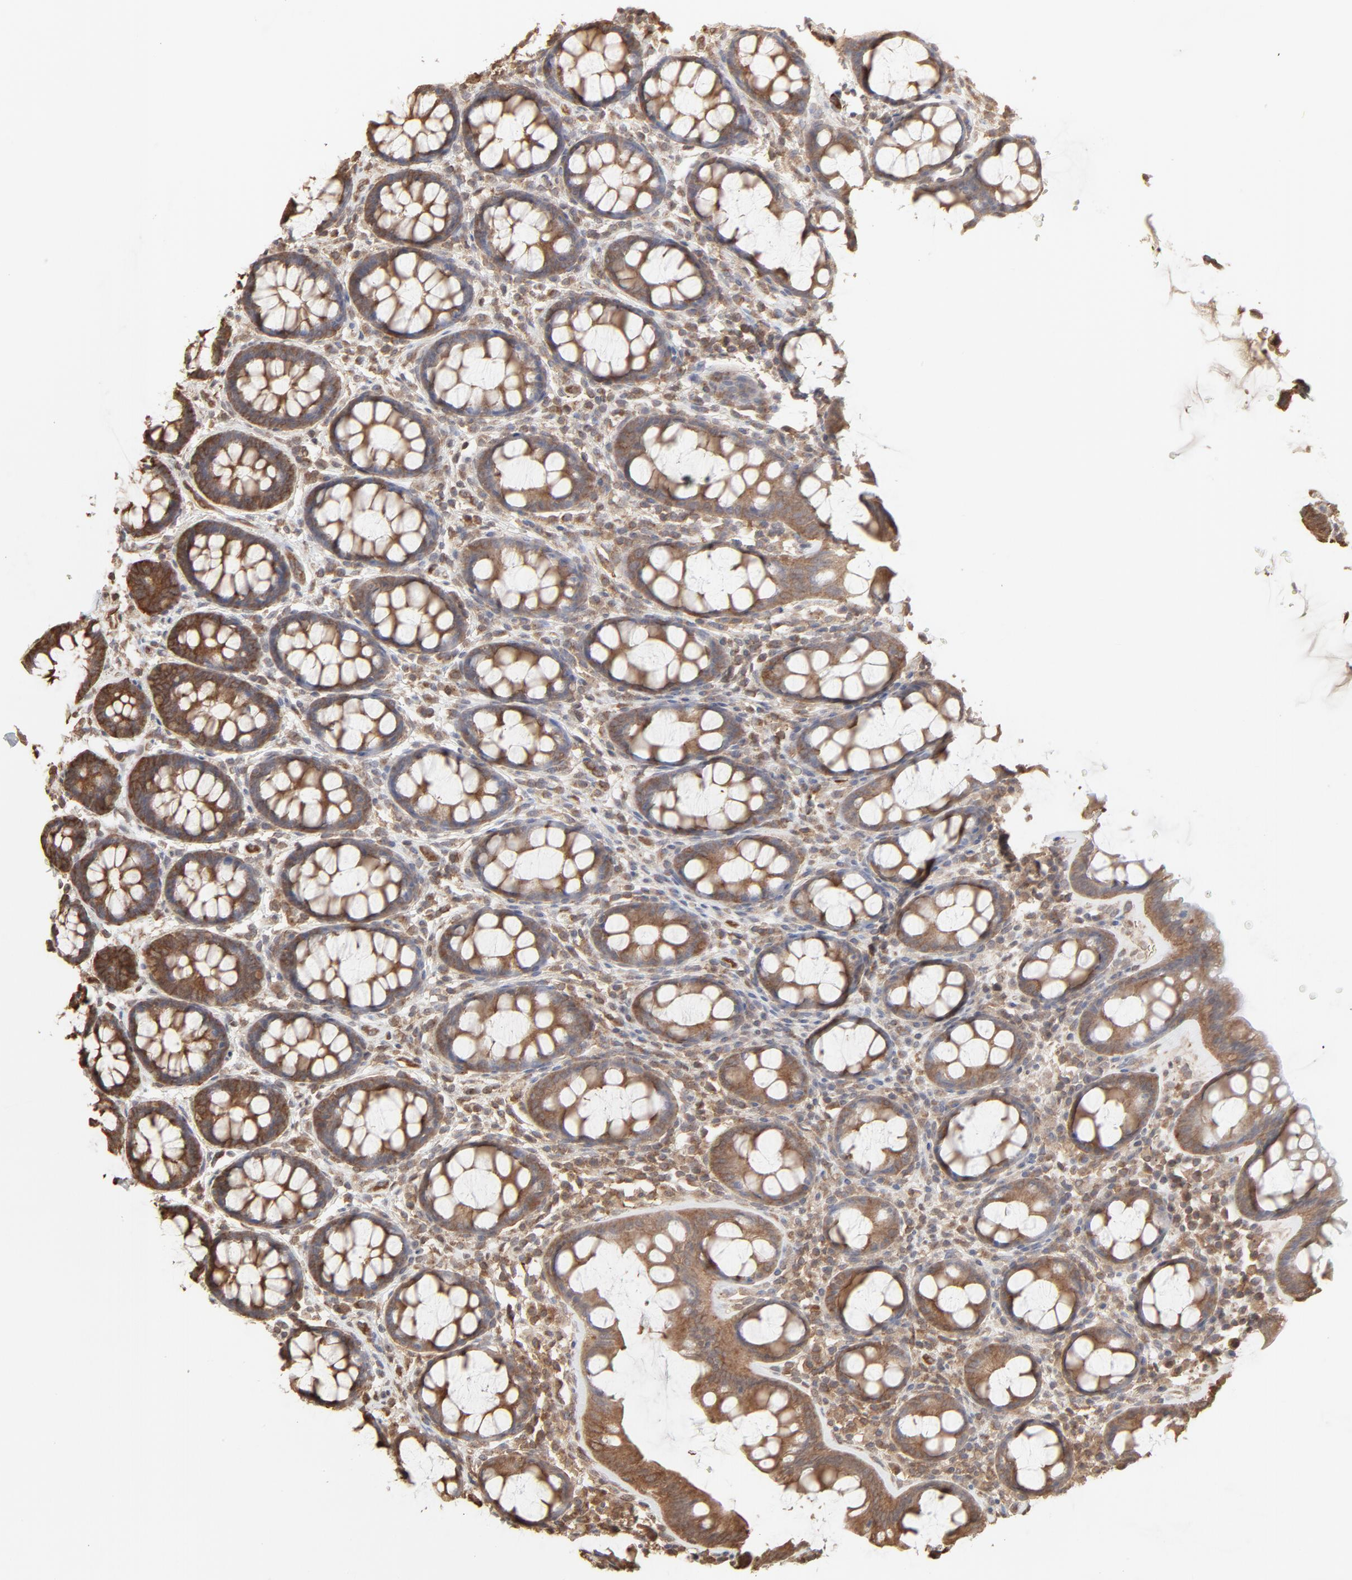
{"staining": {"intensity": "moderate", "quantity": ">75%", "location": "cytoplasmic/membranous"}, "tissue": "rectum", "cell_type": "Glandular cells", "image_type": "normal", "snomed": [{"axis": "morphology", "description": "Normal tissue, NOS"}, {"axis": "topography", "description": "Rectum"}], "caption": "A photomicrograph of human rectum stained for a protein displays moderate cytoplasmic/membranous brown staining in glandular cells.", "gene": "PPP2CA", "patient": {"sex": "male", "age": 92}}